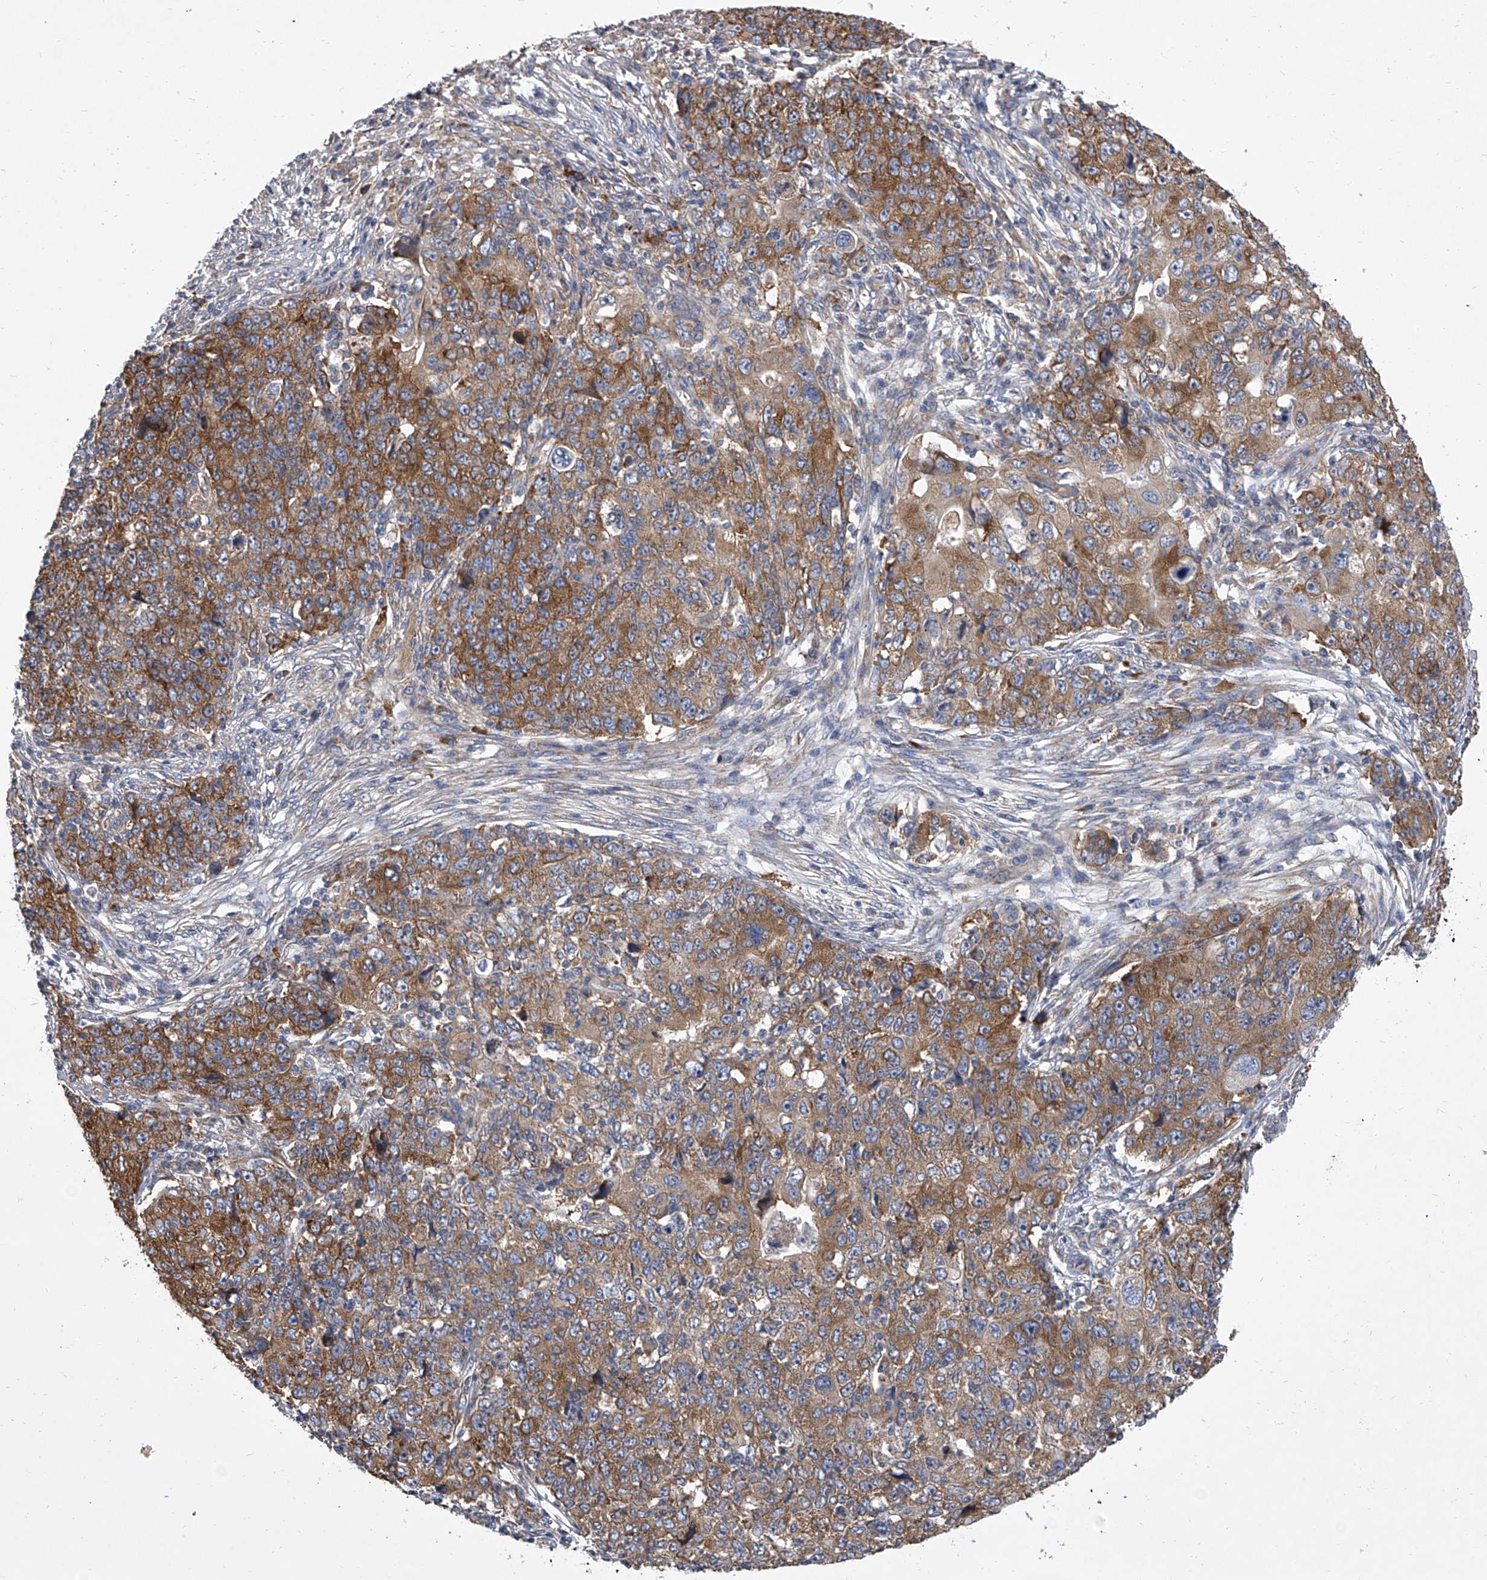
{"staining": {"intensity": "moderate", "quantity": ">75%", "location": "cytoplasmic/membranous"}, "tissue": "ovarian cancer", "cell_type": "Tumor cells", "image_type": "cancer", "snomed": [{"axis": "morphology", "description": "Carcinoma, endometroid"}, {"axis": "topography", "description": "Ovary"}], "caption": "A high-resolution micrograph shows immunohistochemistry staining of ovarian cancer (endometroid carcinoma), which displays moderate cytoplasmic/membranous positivity in approximately >75% of tumor cells.", "gene": "EIF2S2", "patient": {"sex": "female", "age": 42}}